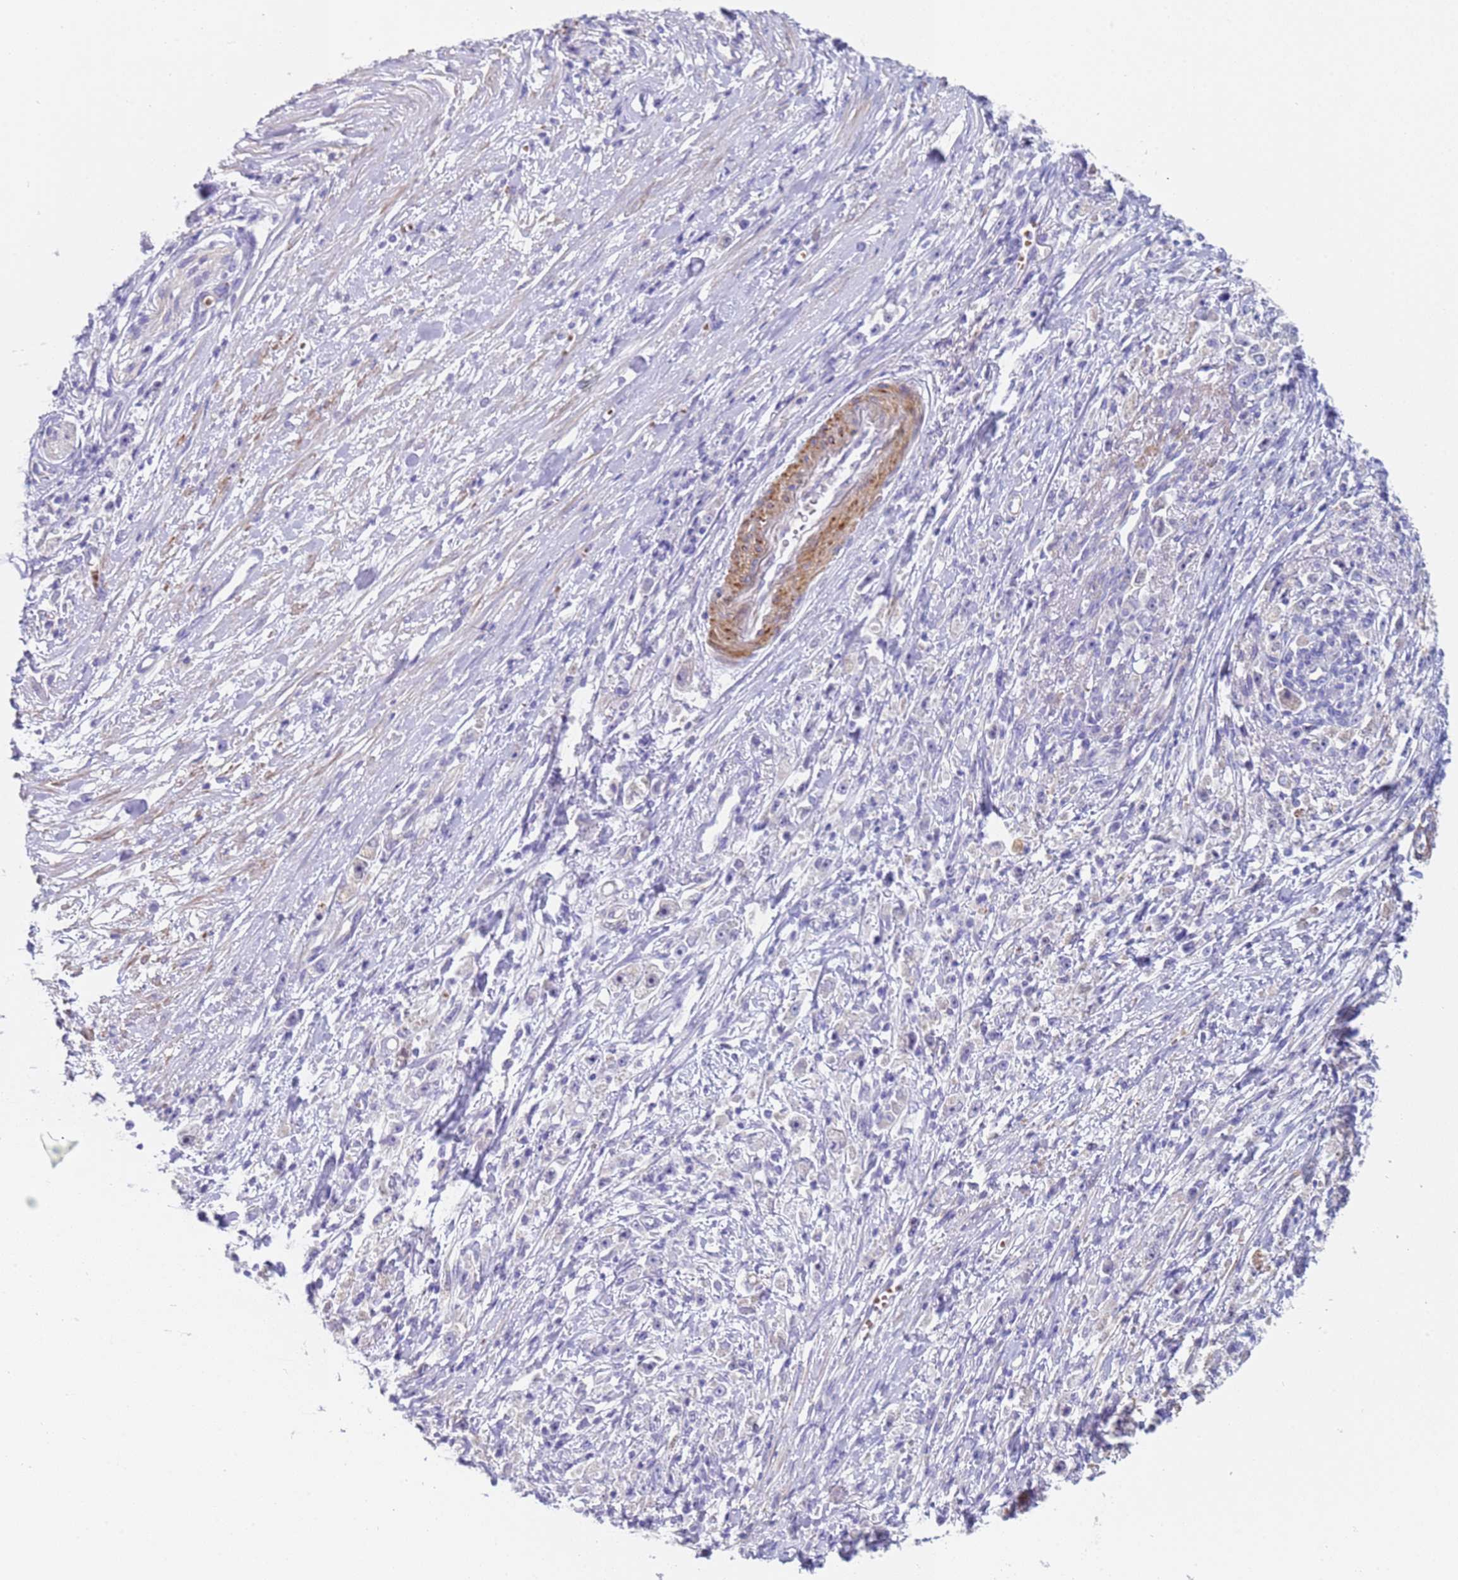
{"staining": {"intensity": "negative", "quantity": "none", "location": "none"}, "tissue": "stomach cancer", "cell_type": "Tumor cells", "image_type": "cancer", "snomed": [{"axis": "morphology", "description": "Adenocarcinoma, NOS"}, {"axis": "topography", "description": "Stomach"}], "caption": "This micrograph is of stomach adenocarcinoma stained with IHC to label a protein in brown with the nuclei are counter-stained blue. There is no positivity in tumor cells. (DAB (3,3'-diaminobenzidine) immunohistochemistry (IHC) with hematoxylin counter stain).", "gene": "KBTBD3", "patient": {"sex": "female", "age": 59}}